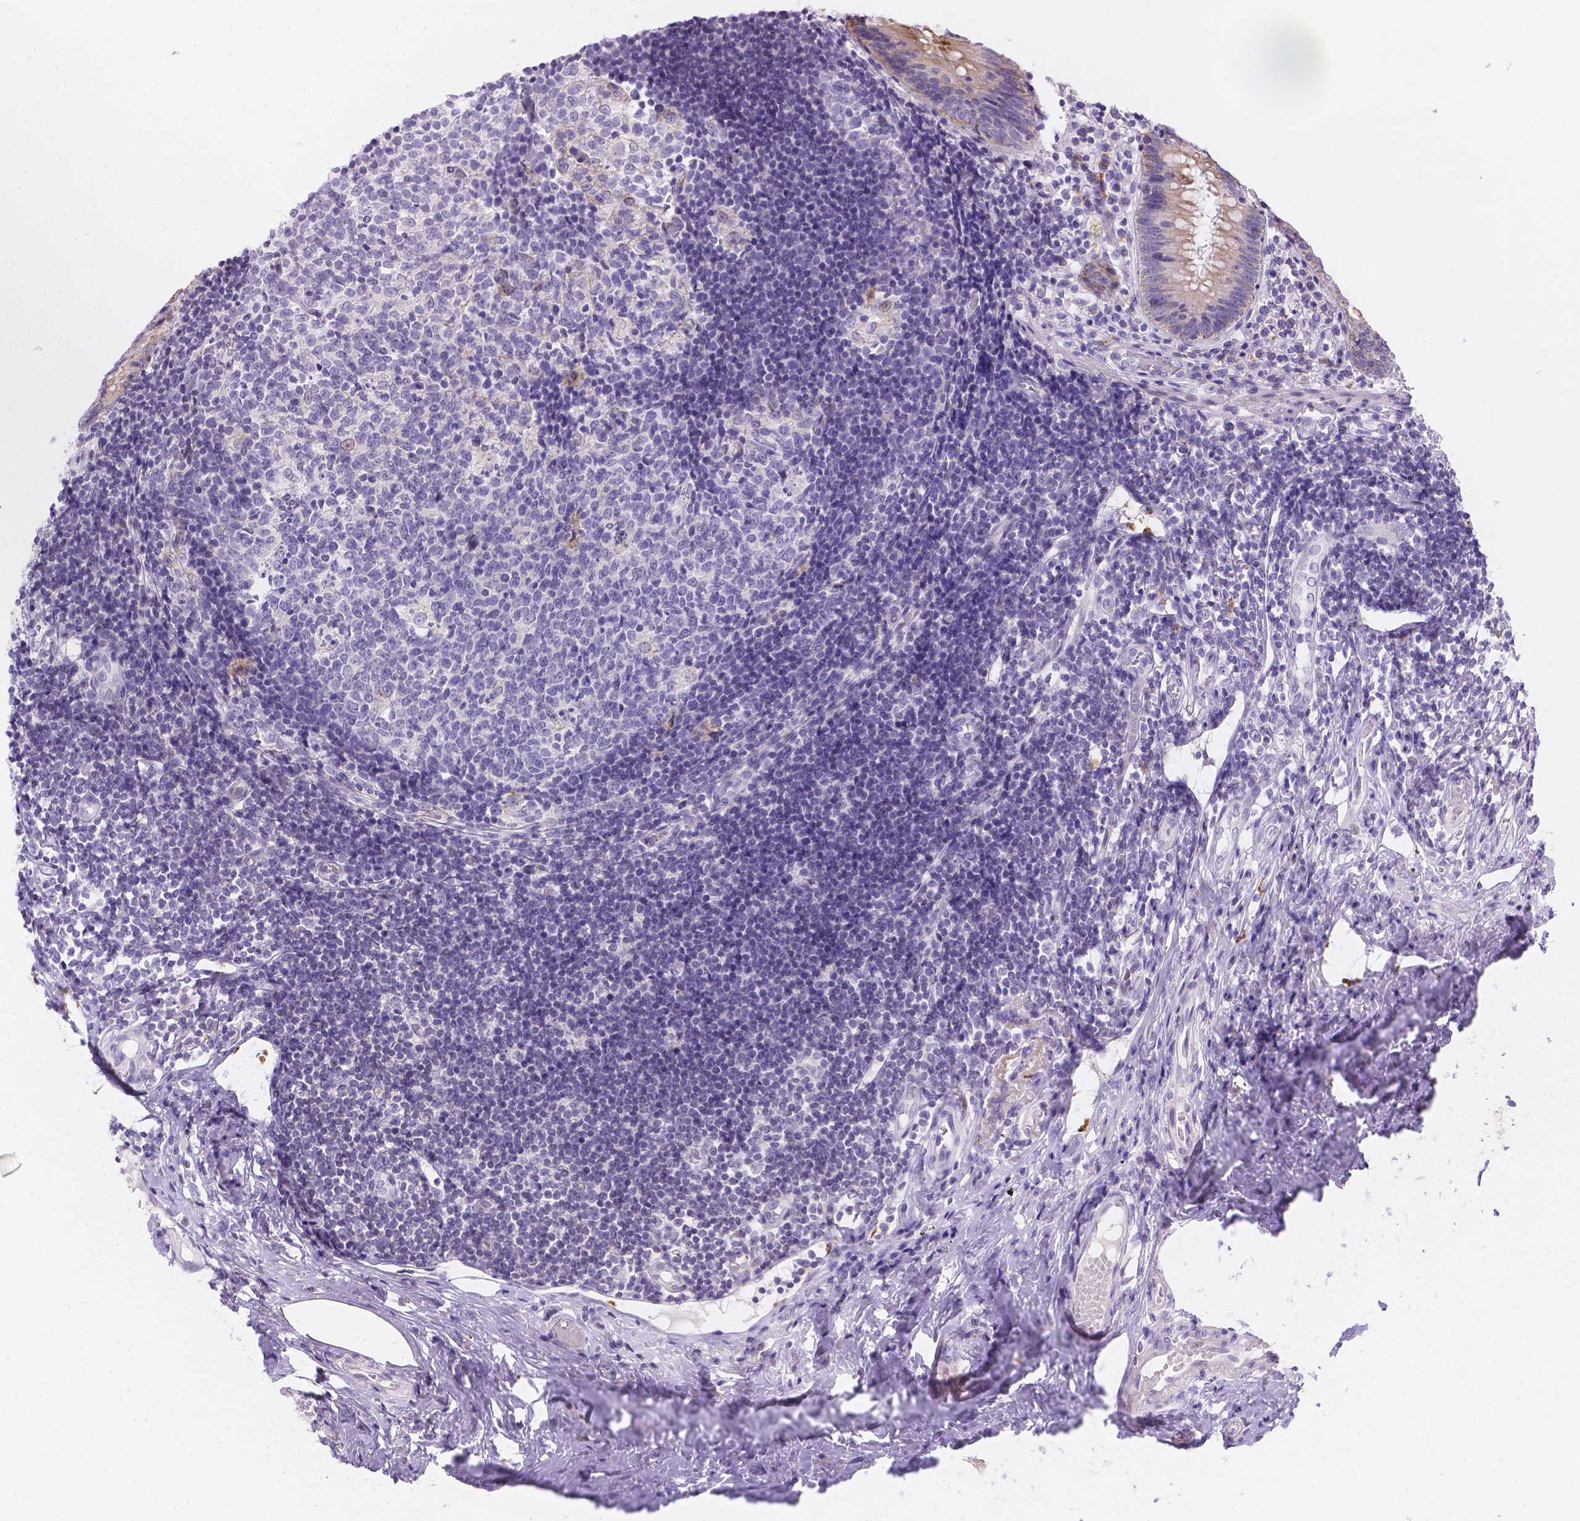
{"staining": {"intensity": "moderate", "quantity": "25%-75%", "location": "cytoplasmic/membranous"}, "tissue": "appendix", "cell_type": "Glandular cells", "image_type": "normal", "snomed": [{"axis": "morphology", "description": "Normal tissue, NOS"}, {"axis": "topography", "description": "Appendix"}], "caption": "A brown stain labels moderate cytoplasmic/membranous positivity of a protein in glandular cells of benign human appendix. Nuclei are stained in blue.", "gene": "DMWD", "patient": {"sex": "female", "age": 32}}